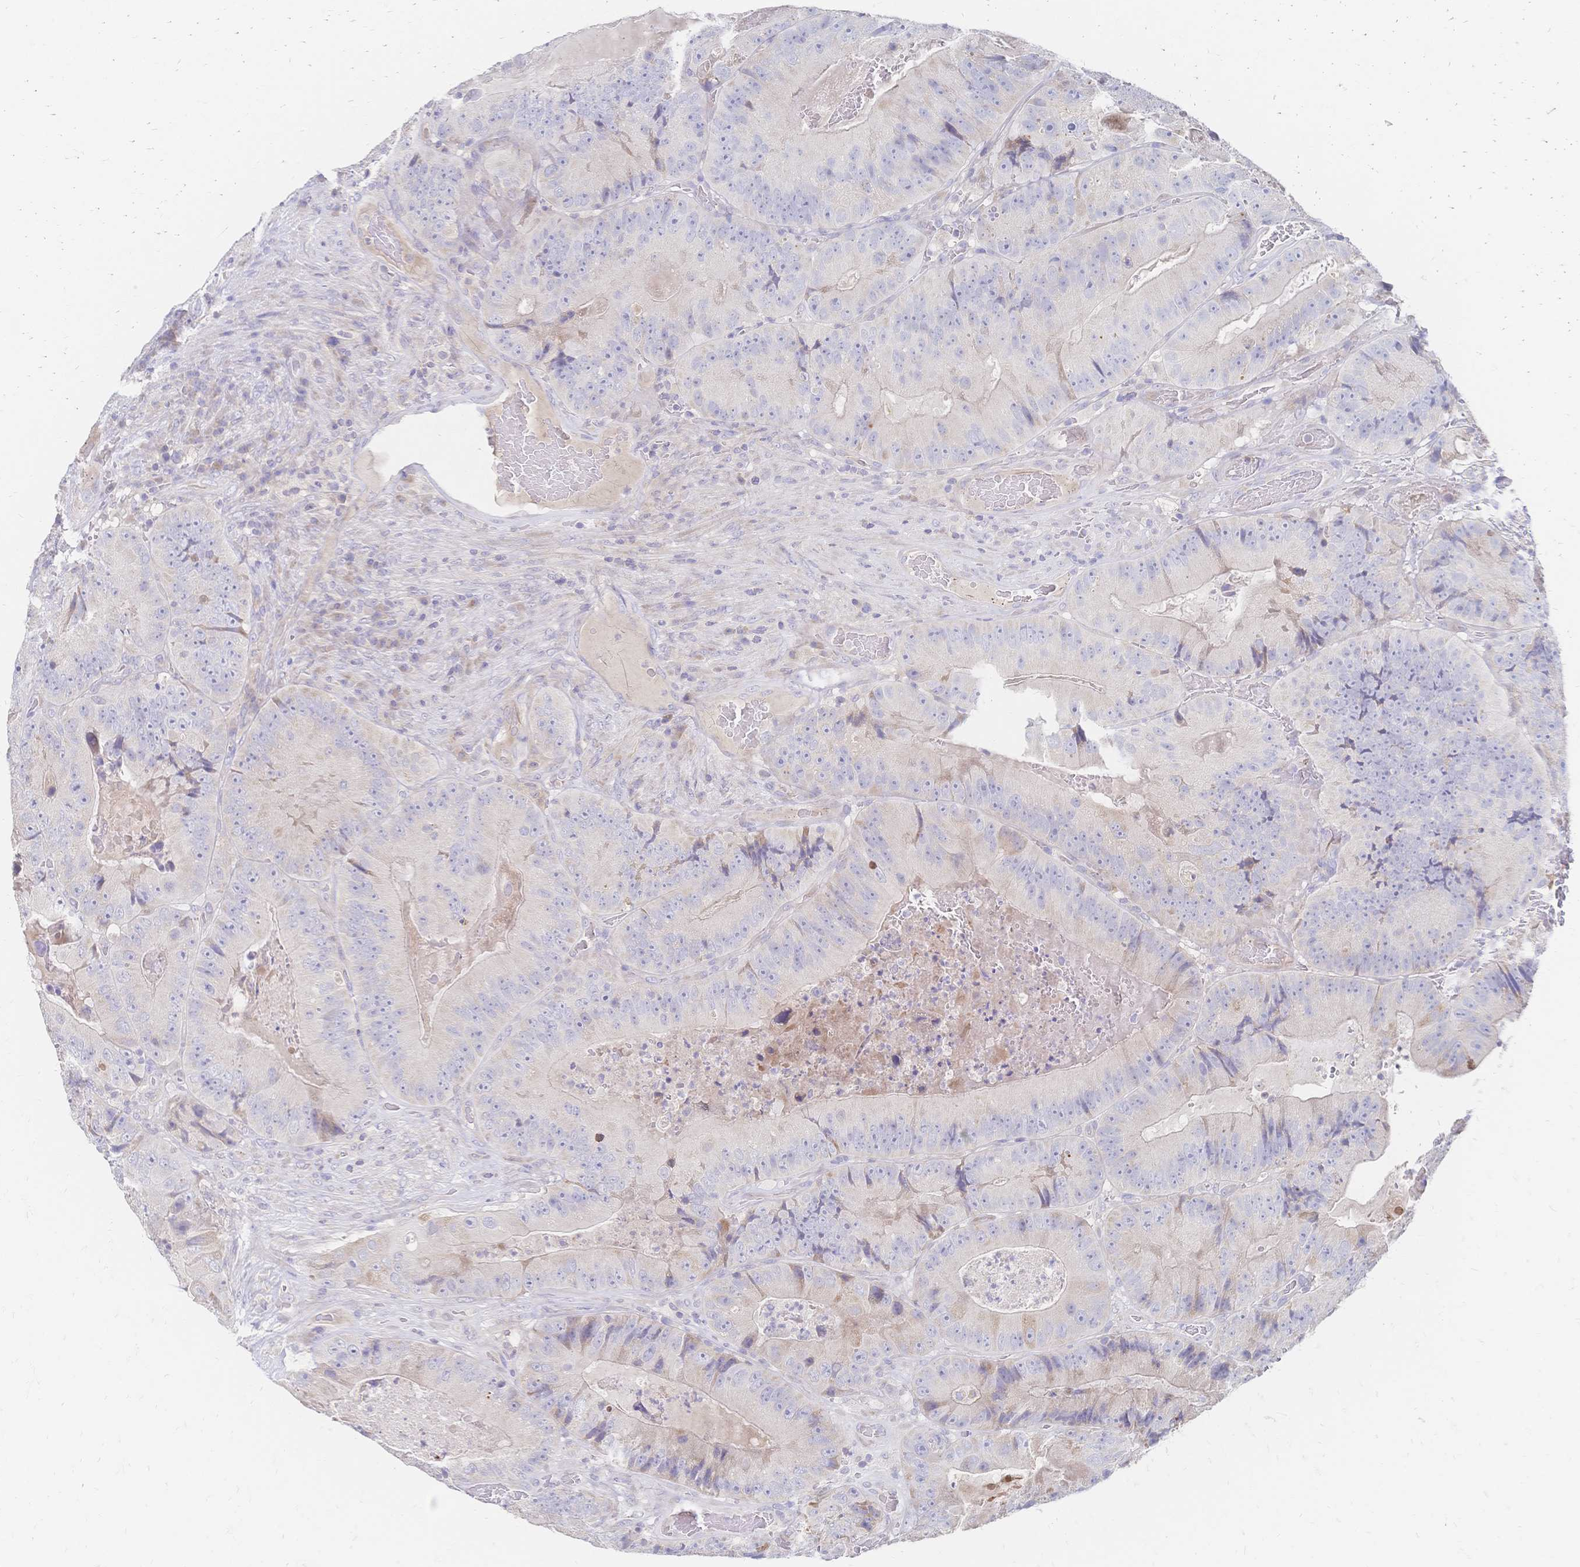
{"staining": {"intensity": "weak", "quantity": "<25%", "location": "cytoplasmic/membranous"}, "tissue": "colorectal cancer", "cell_type": "Tumor cells", "image_type": "cancer", "snomed": [{"axis": "morphology", "description": "Adenocarcinoma, NOS"}, {"axis": "topography", "description": "Colon"}], "caption": "Photomicrograph shows no significant protein expression in tumor cells of colorectal adenocarcinoma.", "gene": "VWC2L", "patient": {"sex": "female", "age": 86}}